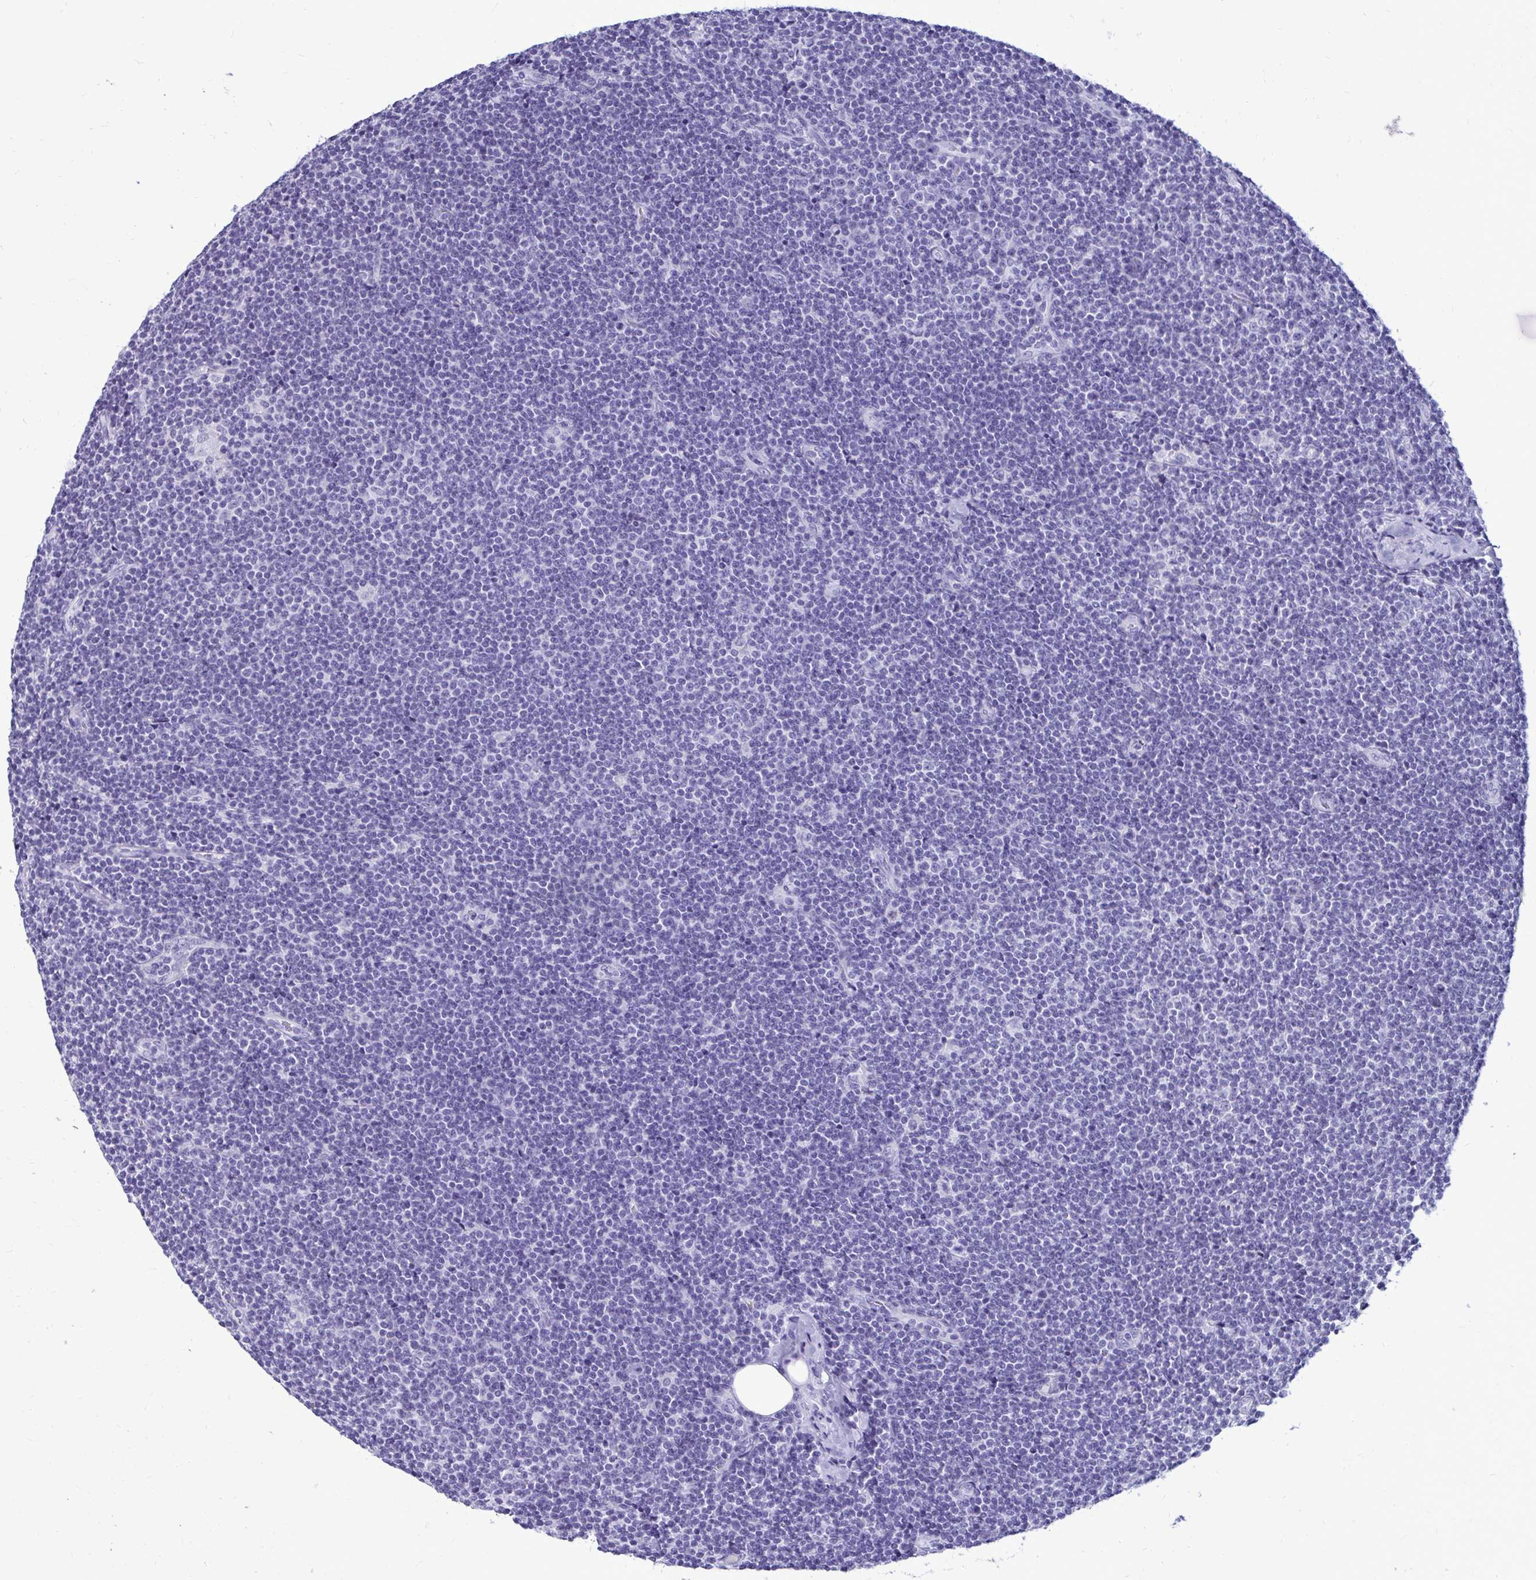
{"staining": {"intensity": "negative", "quantity": "none", "location": "none"}, "tissue": "lymphoma", "cell_type": "Tumor cells", "image_type": "cancer", "snomed": [{"axis": "morphology", "description": "Malignant lymphoma, non-Hodgkin's type, Low grade"}, {"axis": "topography", "description": "Lymph node"}], "caption": "Human malignant lymphoma, non-Hodgkin's type (low-grade) stained for a protein using IHC displays no positivity in tumor cells.", "gene": "NANOGNB", "patient": {"sex": "male", "age": 48}}